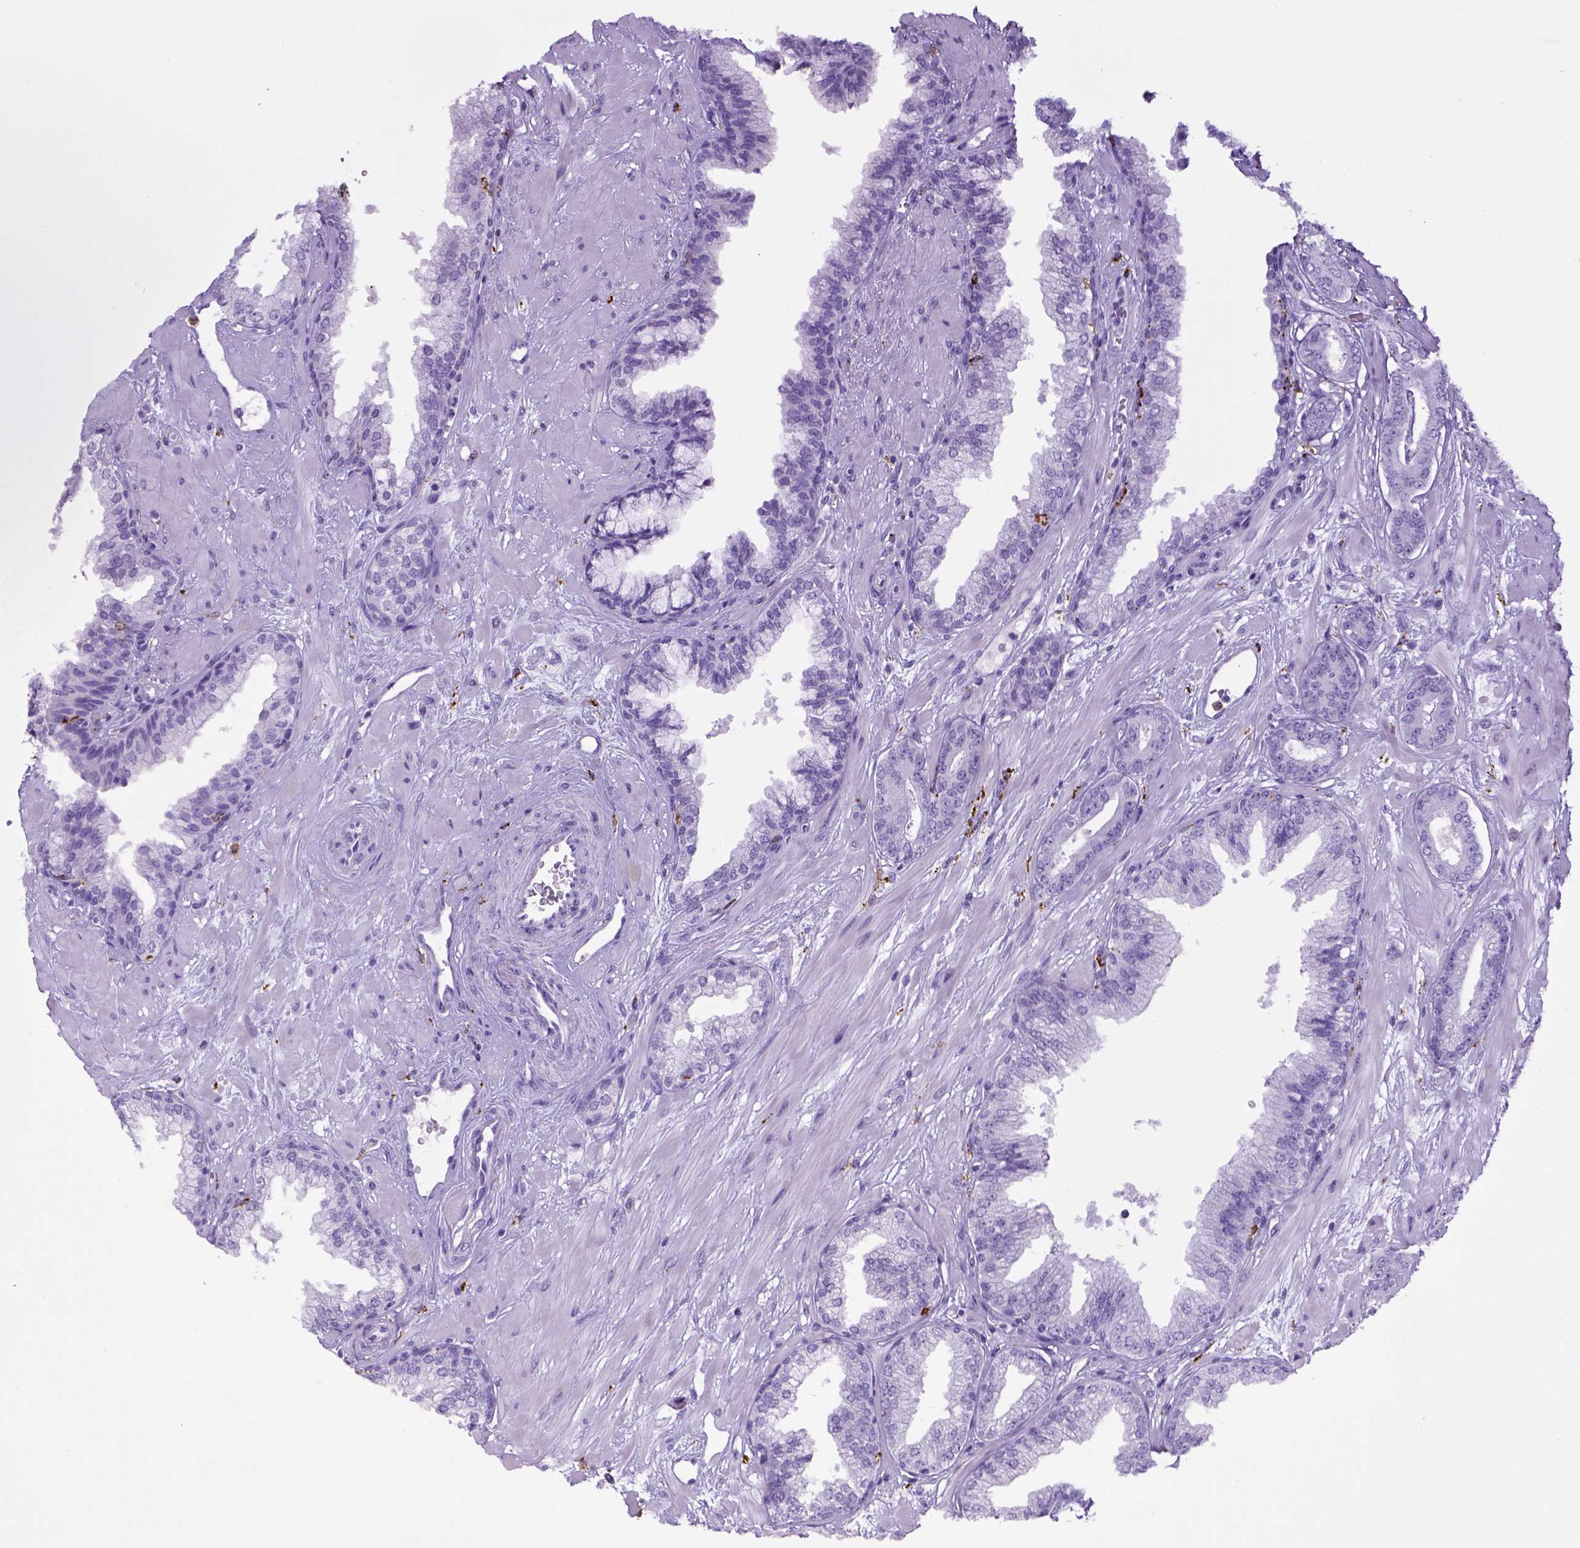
{"staining": {"intensity": "negative", "quantity": "none", "location": "none"}, "tissue": "prostate cancer", "cell_type": "Tumor cells", "image_type": "cancer", "snomed": [{"axis": "morphology", "description": "Adenocarcinoma, Low grade"}, {"axis": "topography", "description": "Prostate"}], "caption": "Micrograph shows no significant protein staining in tumor cells of adenocarcinoma (low-grade) (prostate).", "gene": "CD68", "patient": {"sex": "male", "age": 61}}